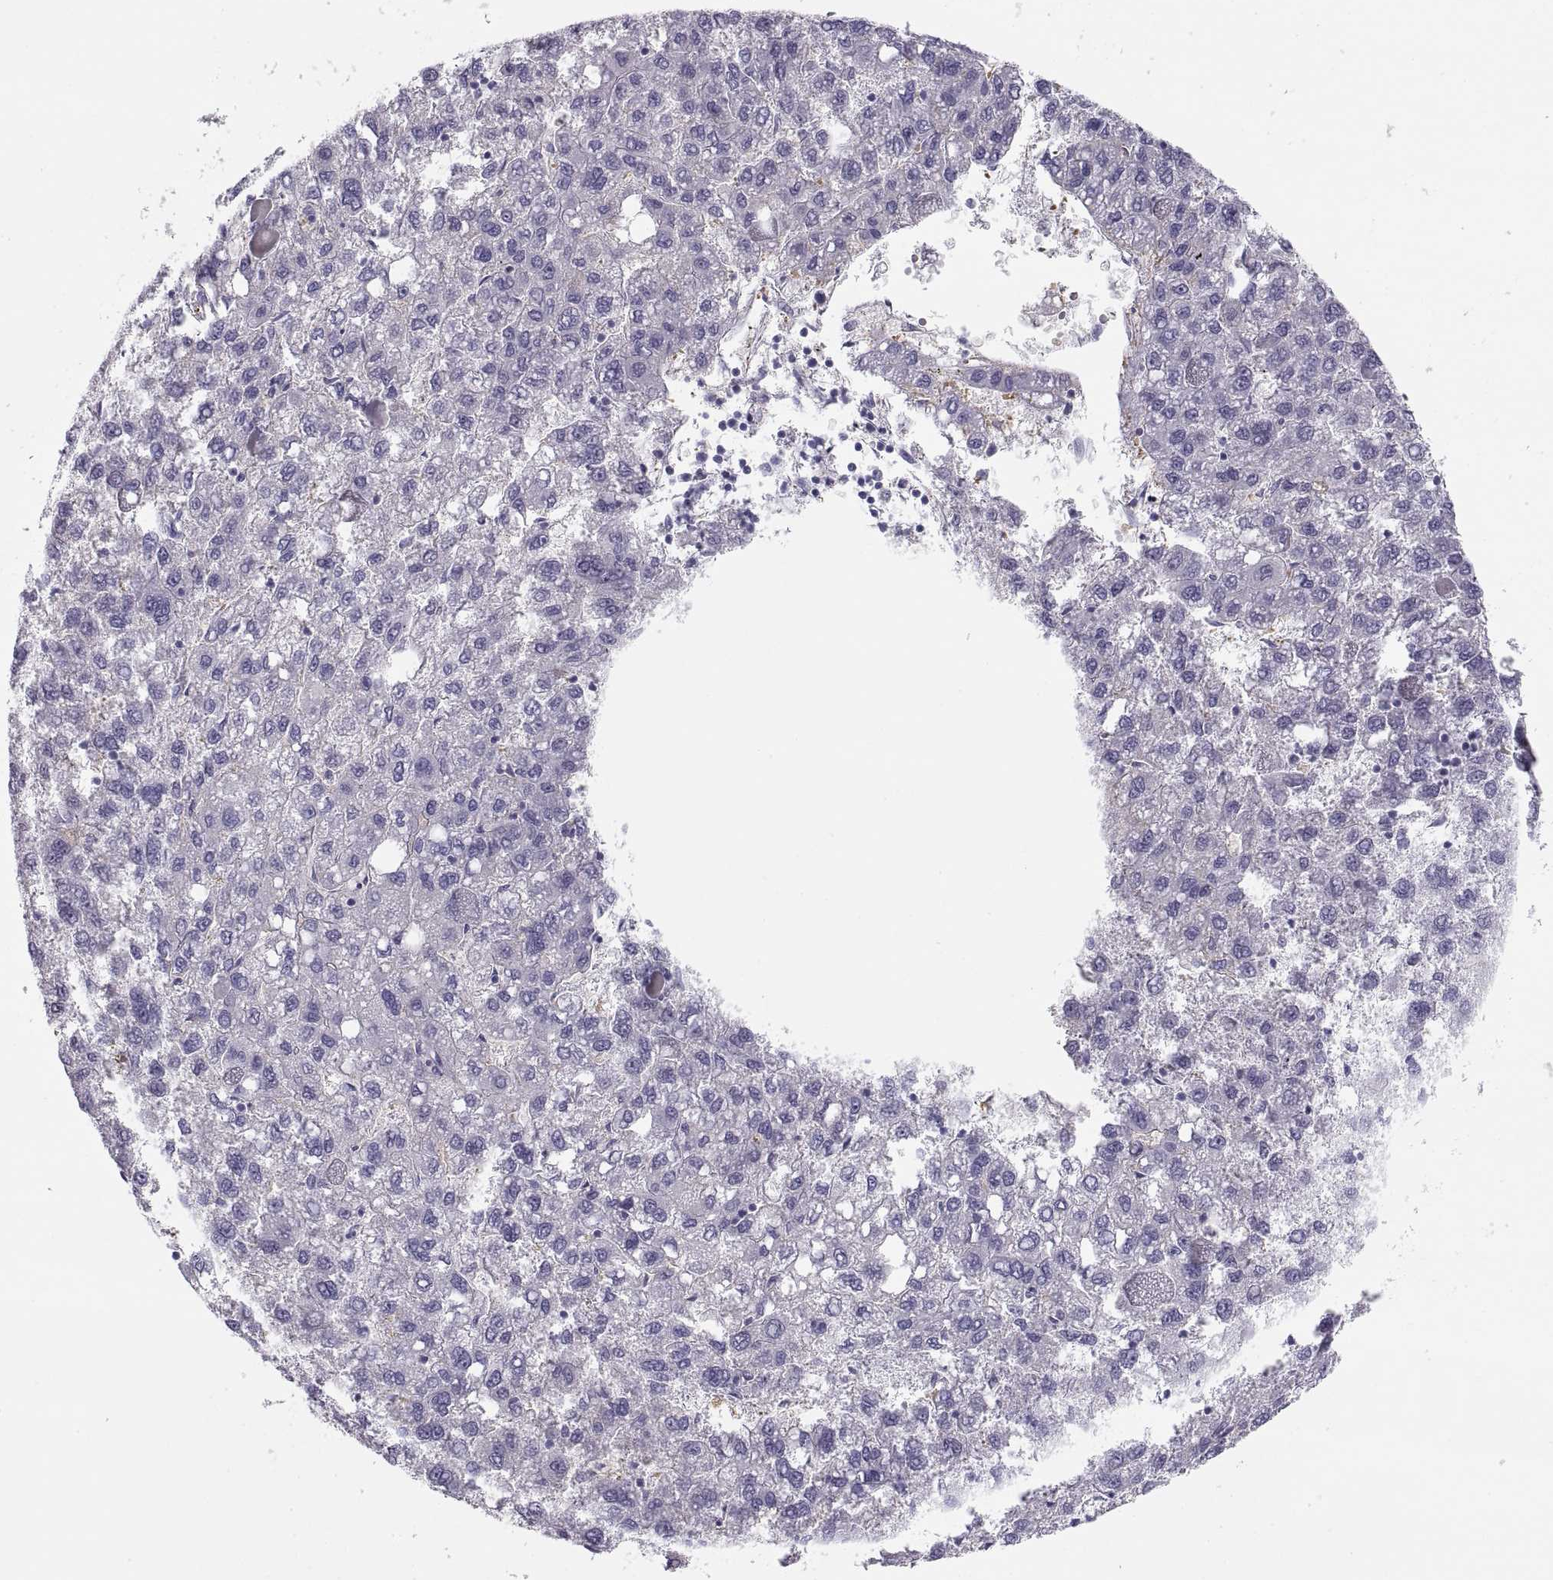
{"staining": {"intensity": "negative", "quantity": "none", "location": "none"}, "tissue": "liver cancer", "cell_type": "Tumor cells", "image_type": "cancer", "snomed": [{"axis": "morphology", "description": "Carcinoma, Hepatocellular, NOS"}, {"axis": "topography", "description": "Liver"}], "caption": "Liver hepatocellular carcinoma was stained to show a protein in brown. There is no significant staining in tumor cells.", "gene": "MAGEB2", "patient": {"sex": "female", "age": 82}}